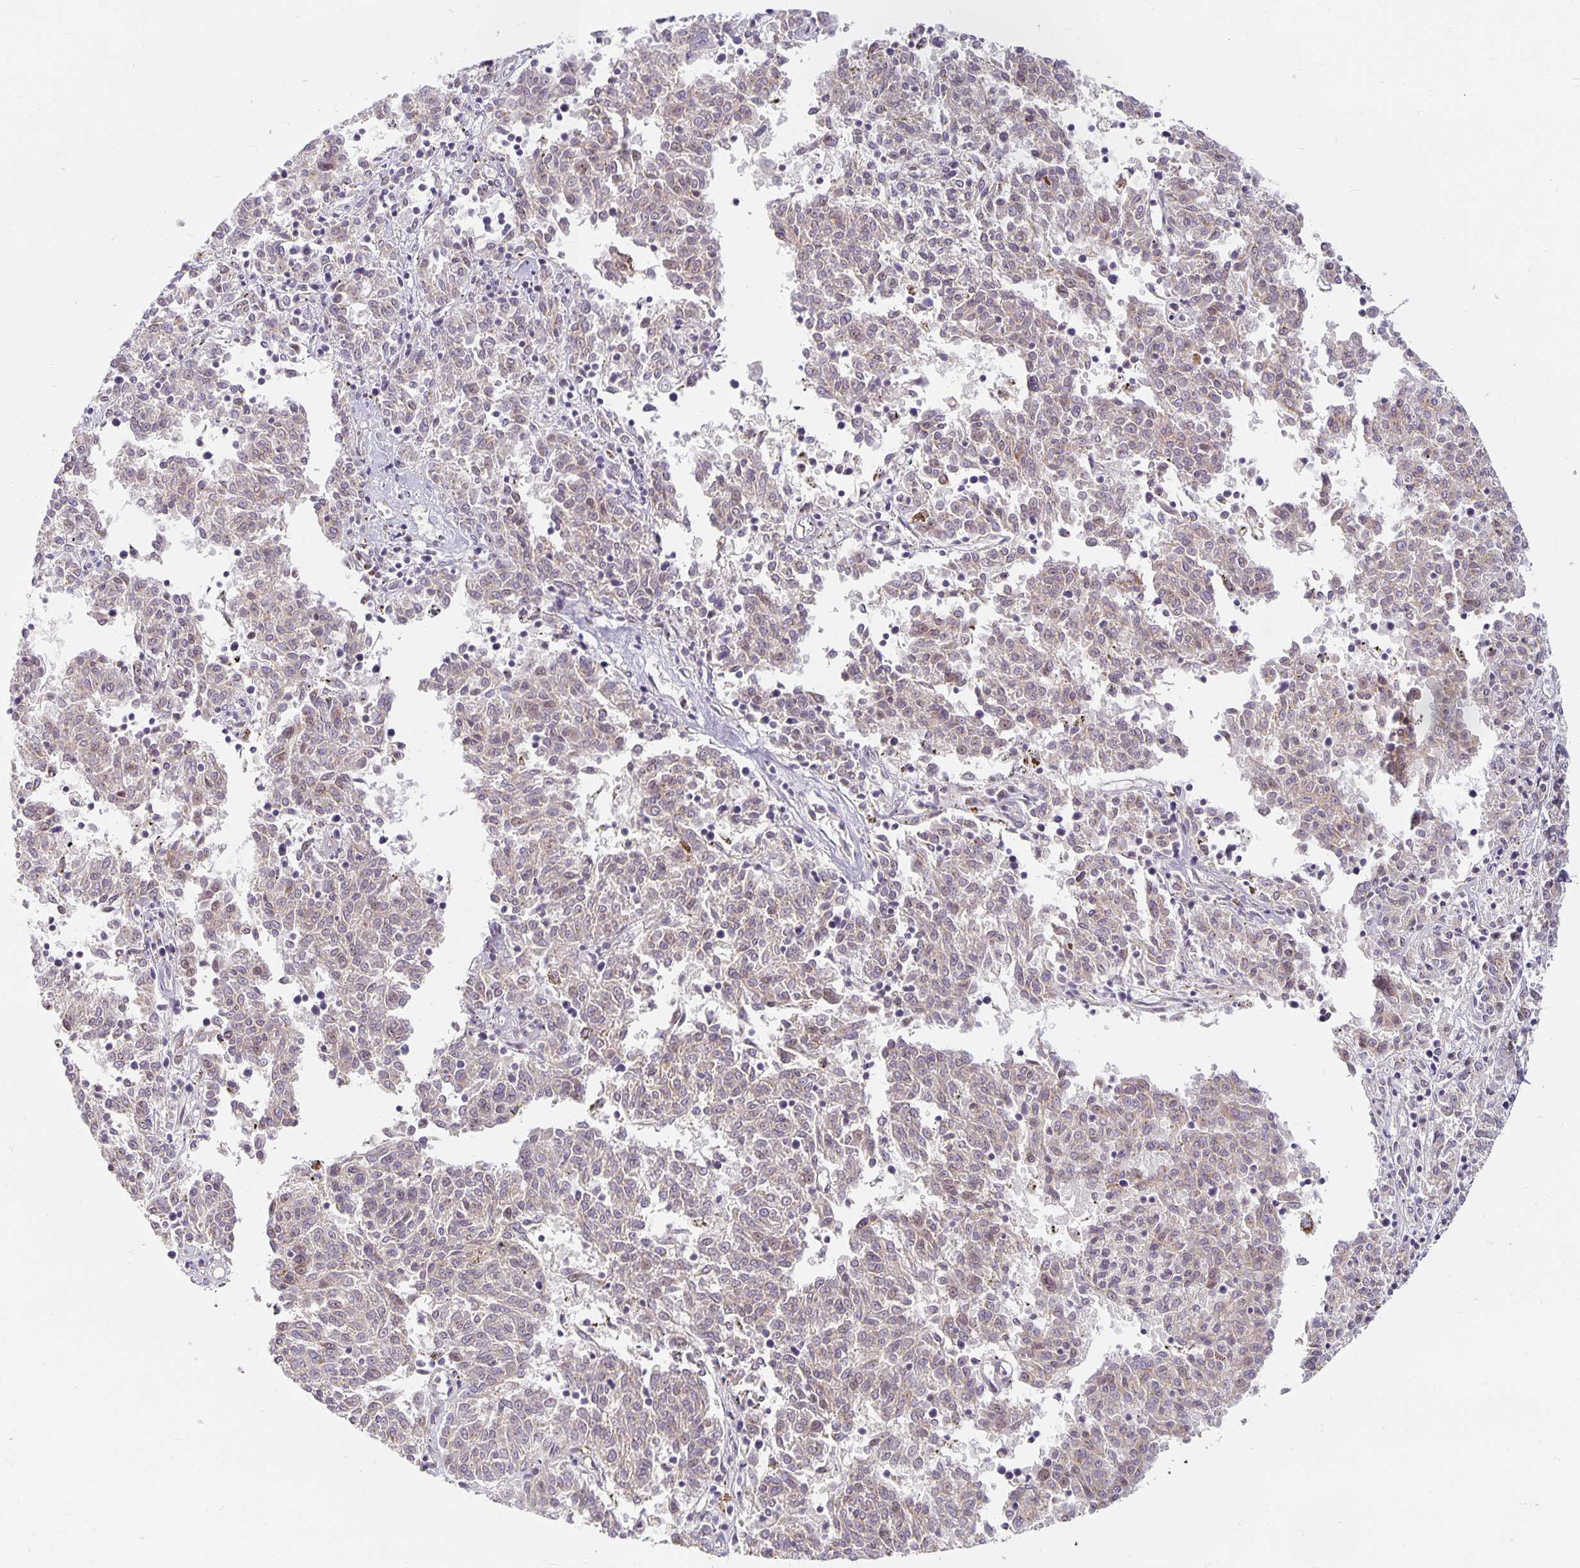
{"staining": {"intensity": "weak", "quantity": "<25%", "location": "cytoplasmic/membranous"}, "tissue": "melanoma", "cell_type": "Tumor cells", "image_type": "cancer", "snomed": [{"axis": "morphology", "description": "Malignant melanoma, NOS"}, {"axis": "topography", "description": "Skin"}], "caption": "This is a histopathology image of immunohistochemistry (IHC) staining of malignant melanoma, which shows no positivity in tumor cells. (DAB (3,3'-diaminobenzidine) immunohistochemistry, high magnification).", "gene": "EHF", "patient": {"sex": "female", "age": 72}}